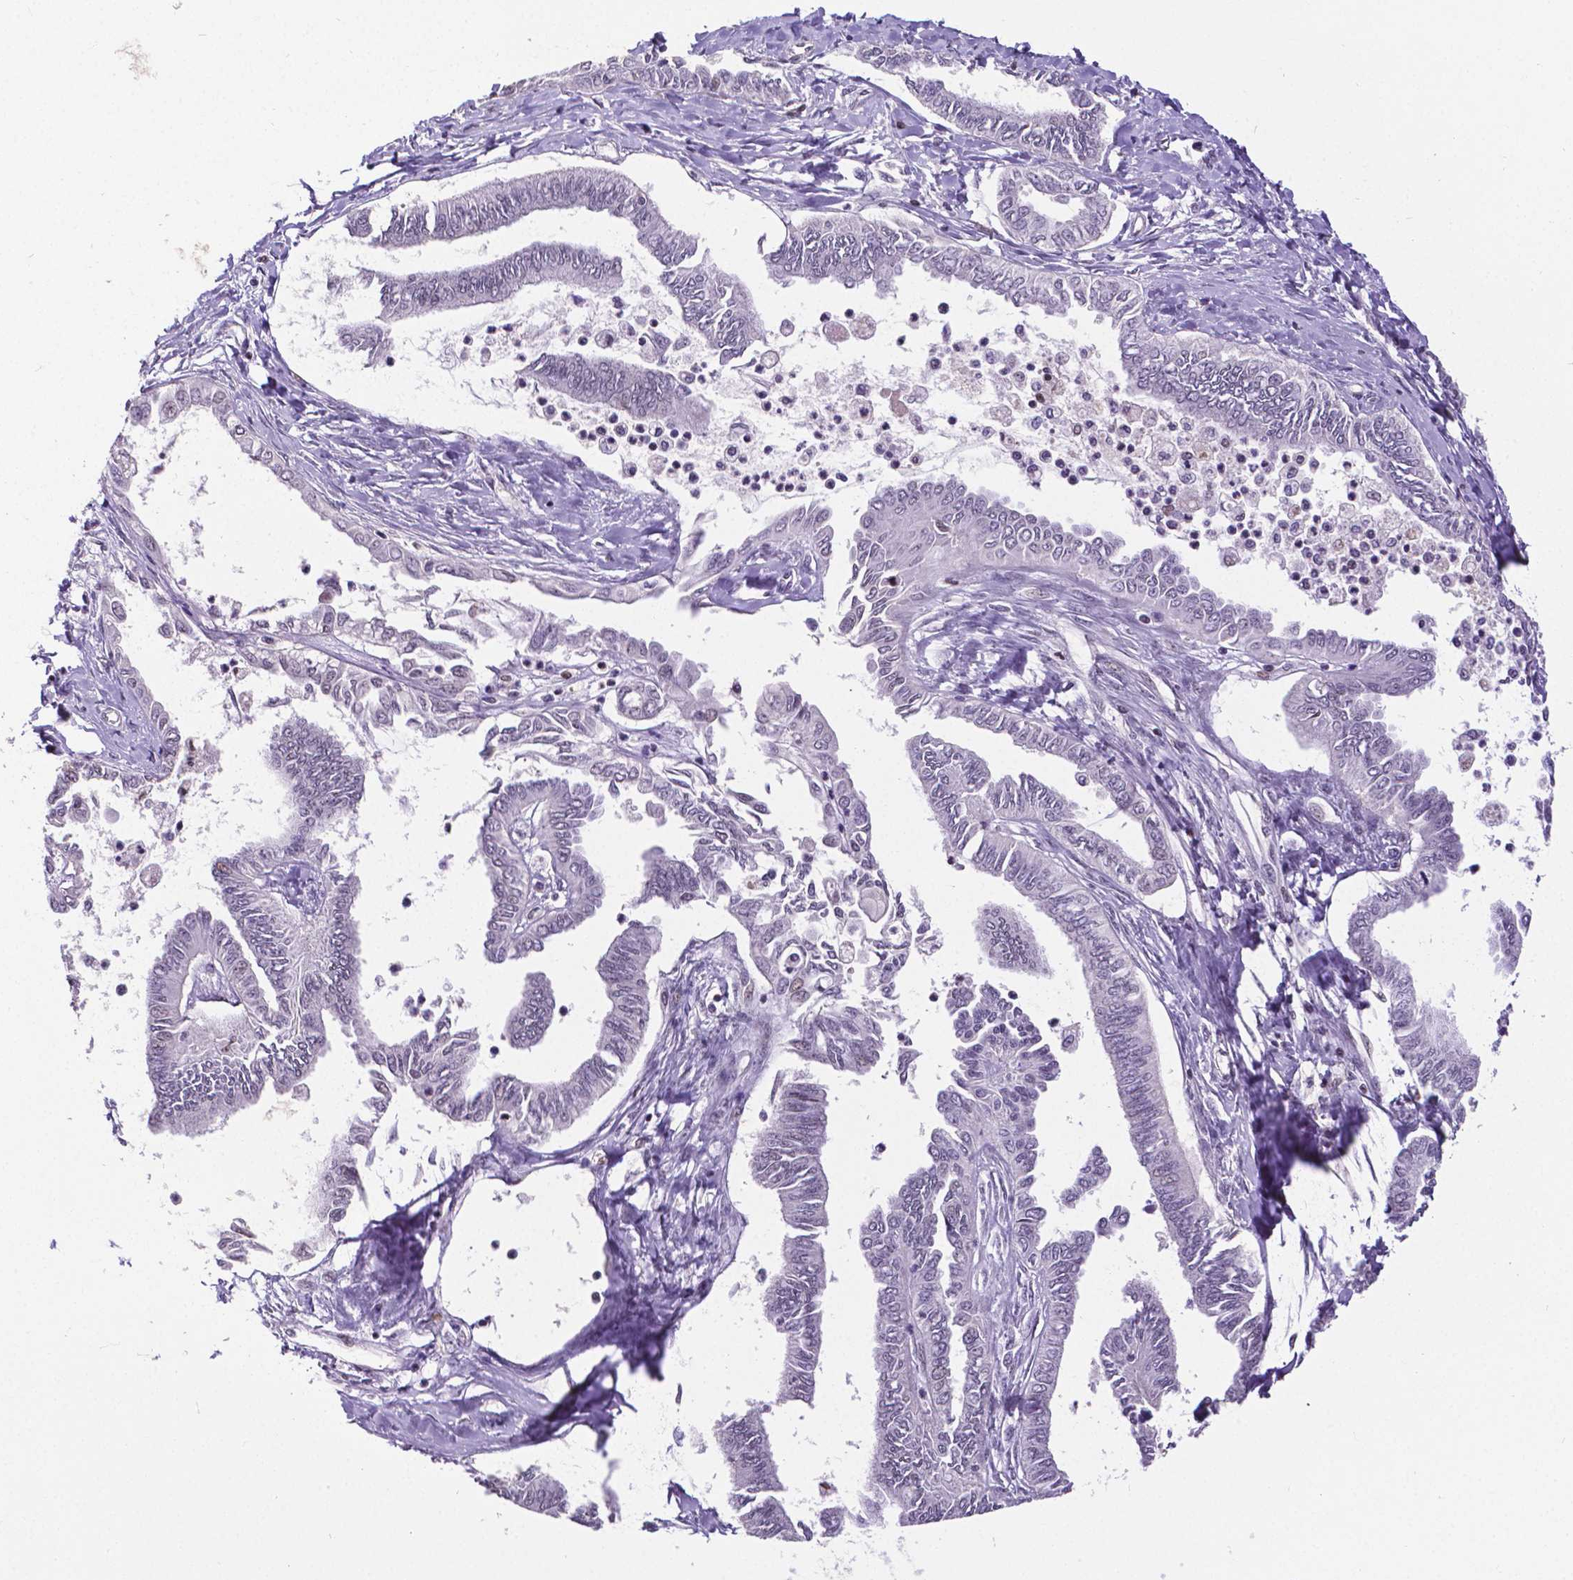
{"staining": {"intensity": "negative", "quantity": "none", "location": "none"}, "tissue": "ovarian cancer", "cell_type": "Tumor cells", "image_type": "cancer", "snomed": [{"axis": "morphology", "description": "Carcinoma, endometroid"}, {"axis": "topography", "description": "Ovary"}], "caption": "This is an immunohistochemistry photomicrograph of human ovarian cancer. There is no expression in tumor cells.", "gene": "CTCF", "patient": {"sex": "female", "age": 70}}